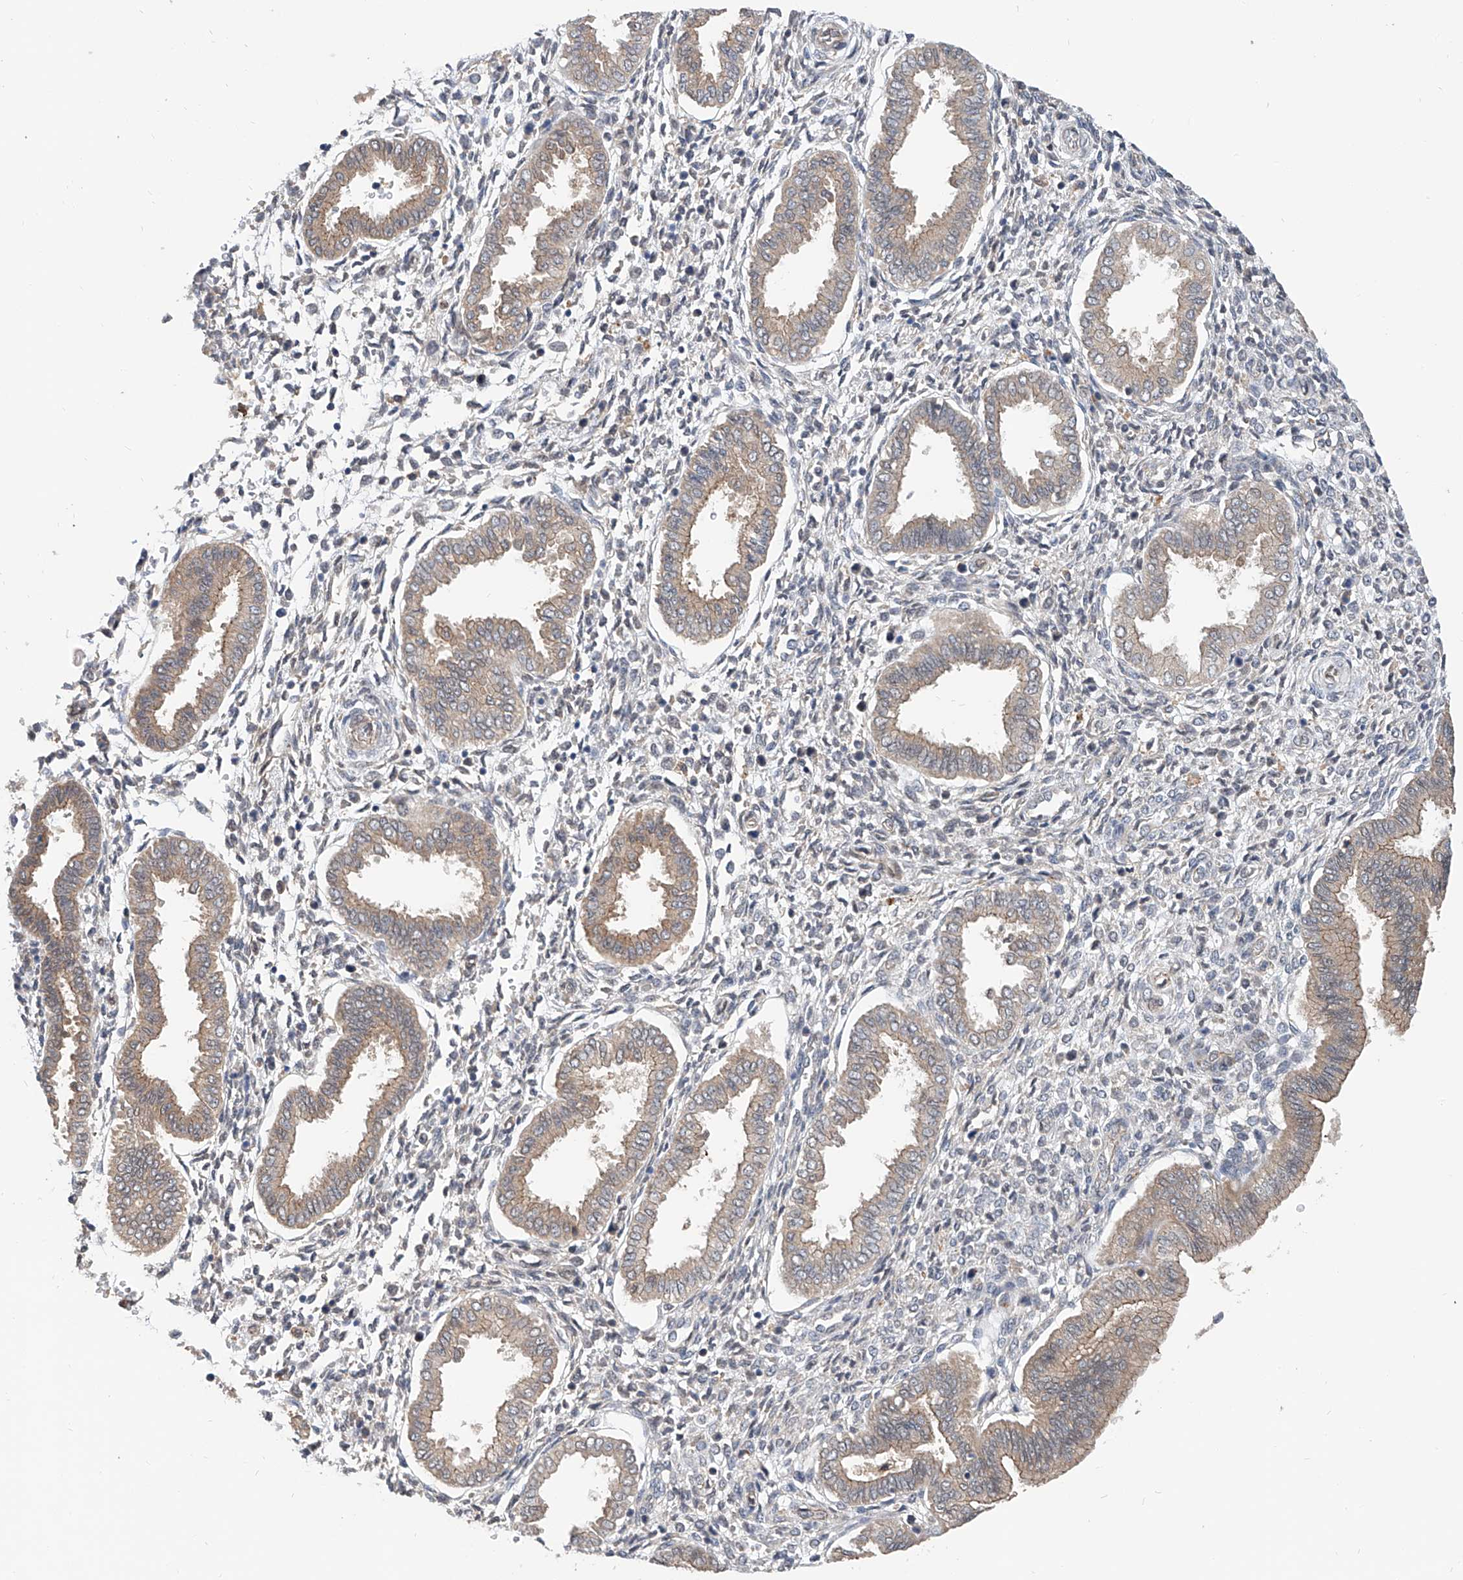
{"staining": {"intensity": "negative", "quantity": "none", "location": "none"}, "tissue": "endometrium", "cell_type": "Cells in endometrial stroma", "image_type": "normal", "snomed": [{"axis": "morphology", "description": "Normal tissue, NOS"}, {"axis": "topography", "description": "Endometrium"}], "caption": "Human endometrium stained for a protein using immunohistochemistry (IHC) displays no expression in cells in endometrial stroma.", "gene": "MAGEE2", "patient": {"sex": "female", "age": 24}}